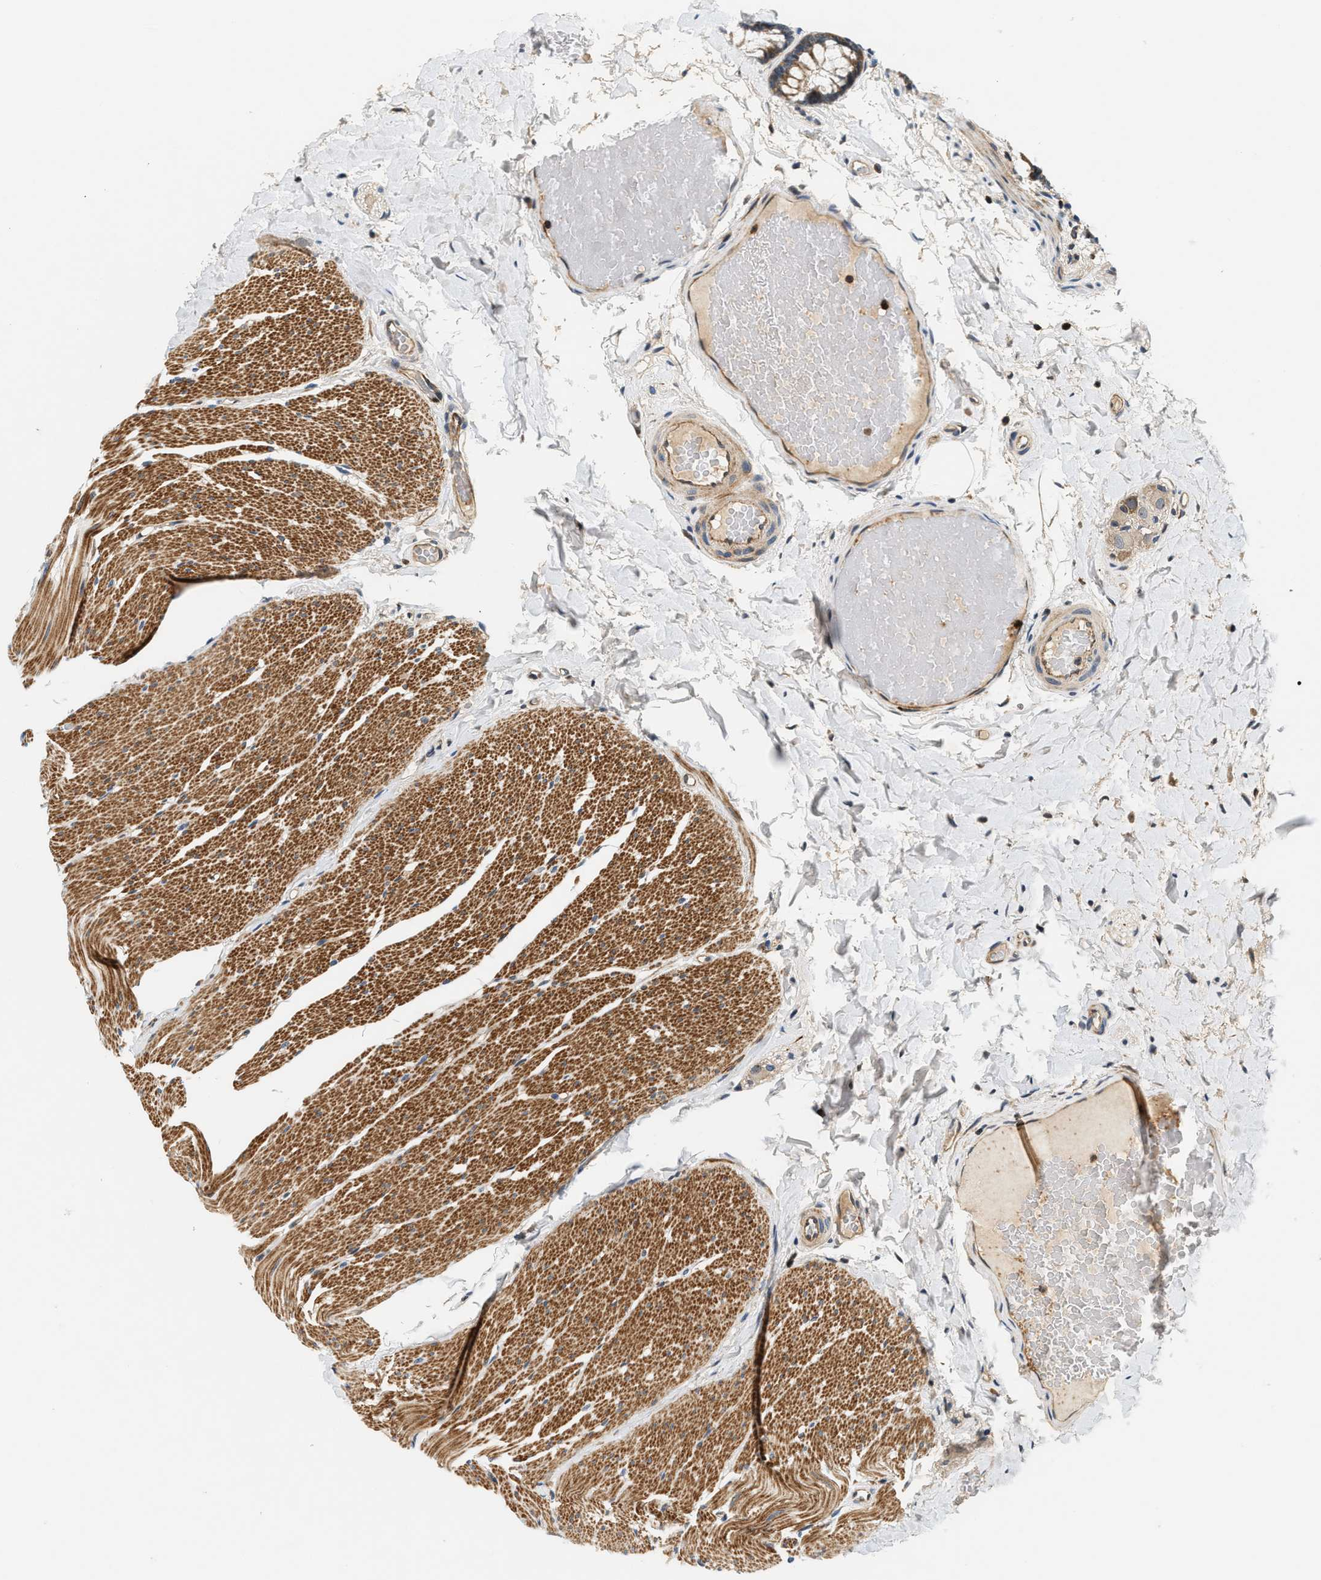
{"staining": {"intensity": "moderate", "quantity": ">75%", "location": "cytoplasmic/membranous"}, "tissue": "colon", "cell_type": "Endothelial cells", "image_type": "normal", "snomed": [{"axis": "morphology", "description": "Normal tissue, NOS"}, {"axis": "topography", "description": "Colon"}], "caption": "This is a photomicrograph of IHC staining of benign colon, which shows moderate expression in the cytoplasmic/membranous of endothelial cells.", "gene": "SAMD9", "patient": {"sex": "female", "age": 56}}